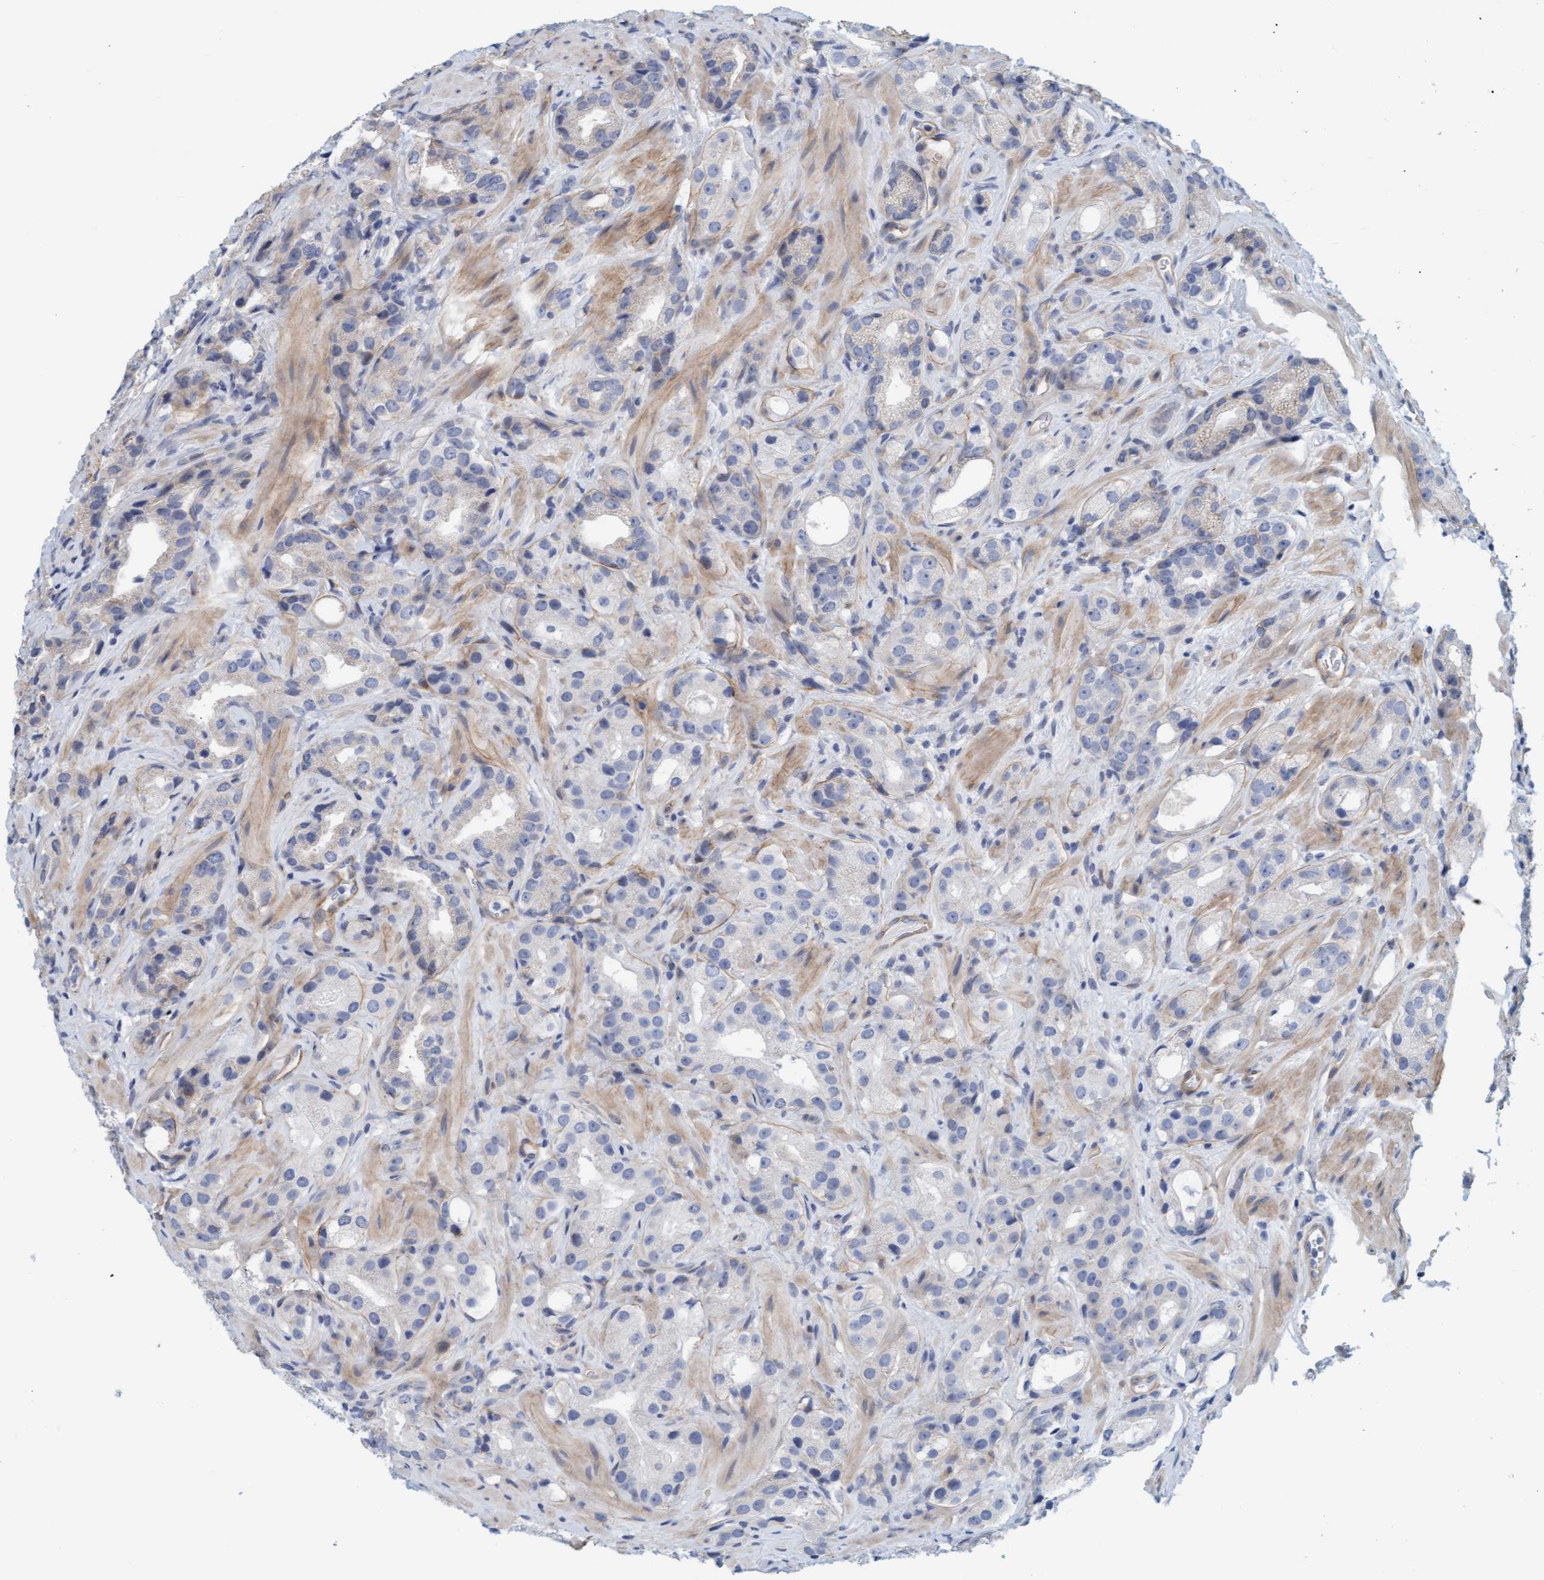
{"staining": {"intensity": "negative", "quantity": "none", "location": "none"}, "tissue": "prostate cancer", "cell_type": "Tumor cells", "image_type": "cancer", "snomed": [{"axis": "morphology", "description": "Adenocarcinoma, High grade"}, {"axis": "topography", "description": "Prostate"}], "caption": "Immunohistochemistry (IHC) of human prostate adenocarcinoma (high-grade) displays no positivity in tumor cells. (DAB IHC, high magnification).", "gene": "TSTD2", "patient": {"sex": "male", "age": 63}}